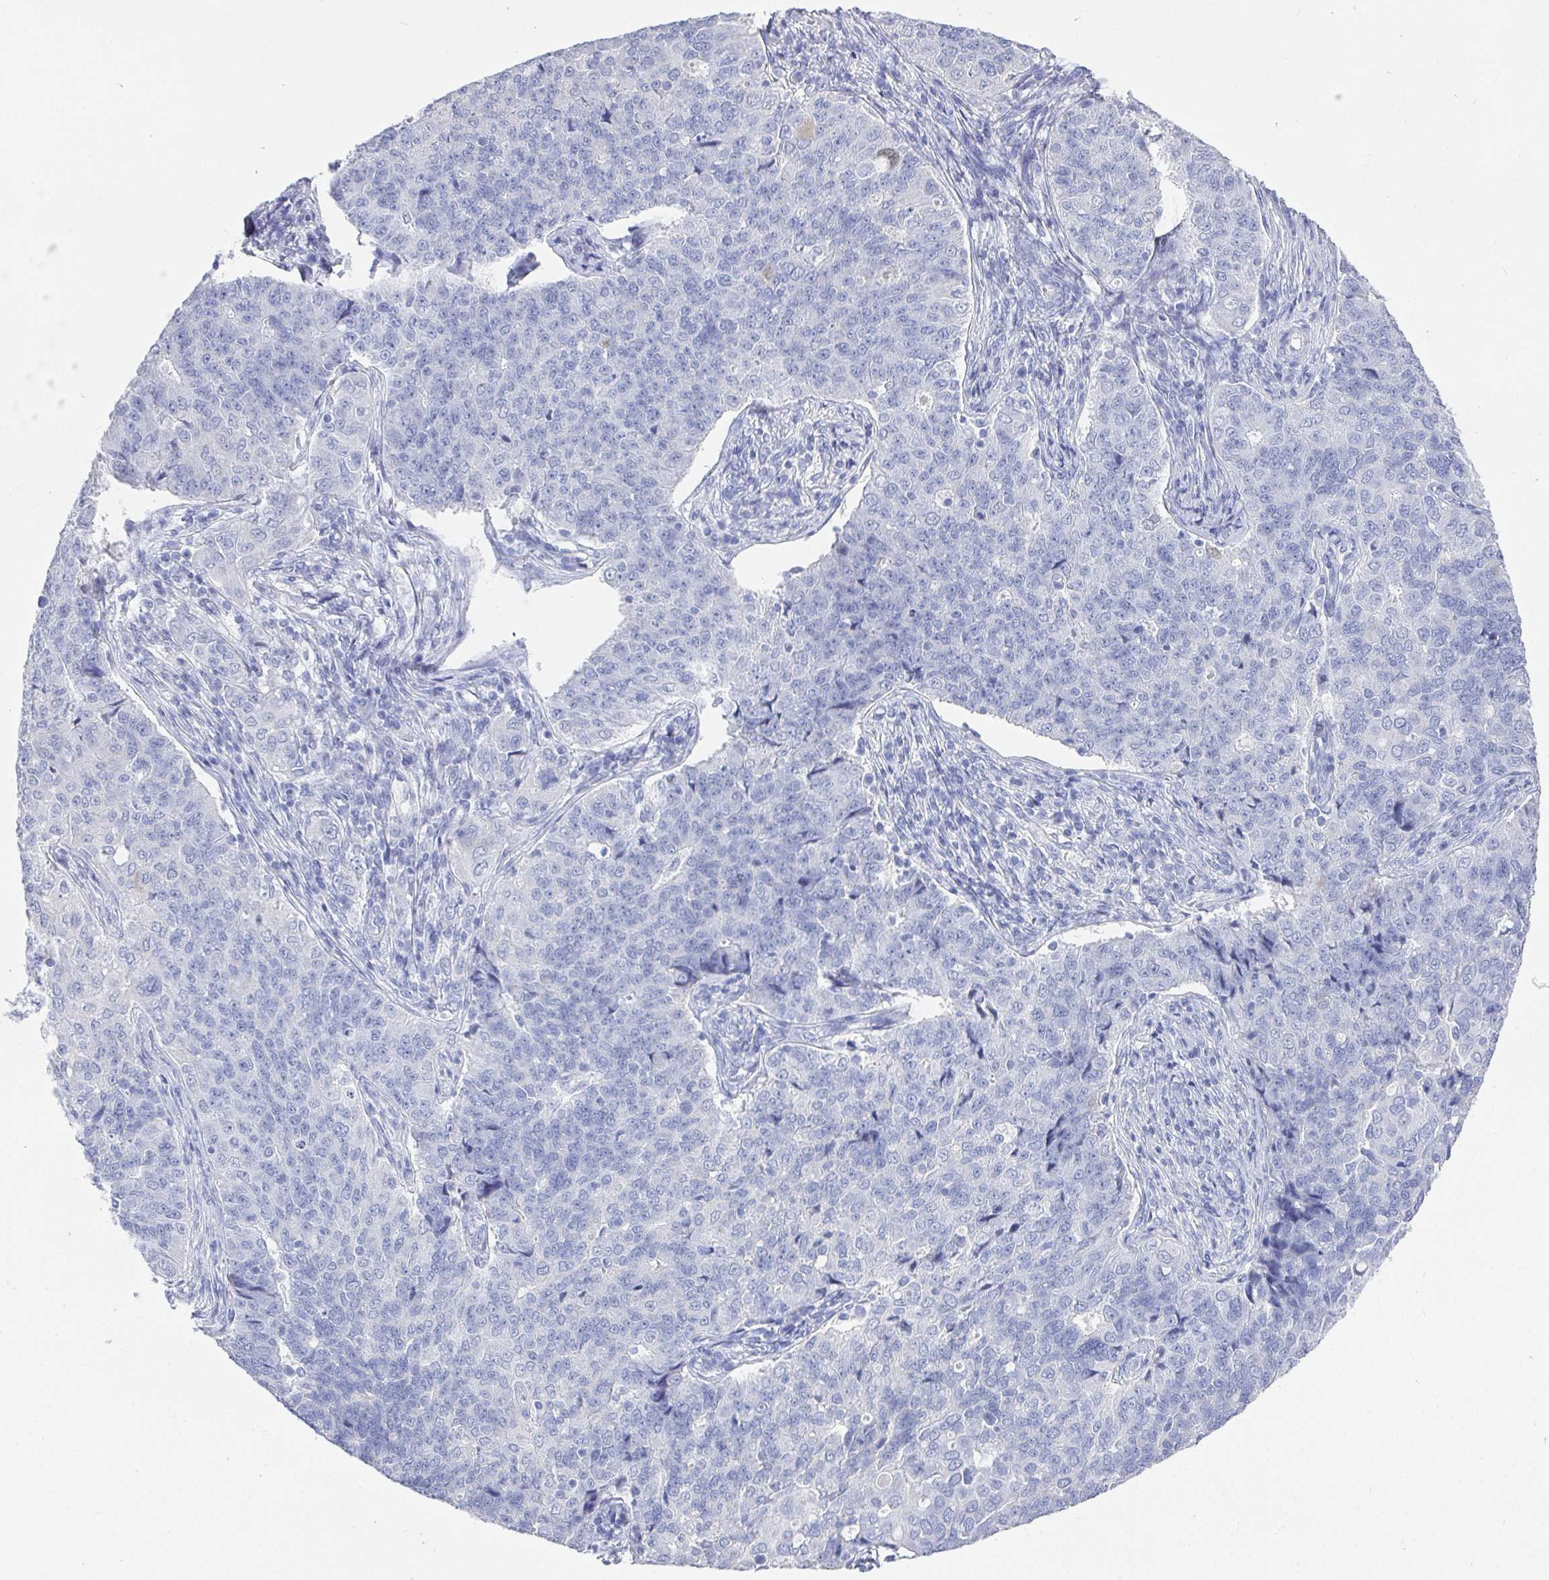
{"staining": {"intensity": "negative", "quantity": "none", "location": "none"}, "tissue": "endometrial cancer", "cell_type": "Tumor cells", "image_type": "cancer", "snomed": [{"axis": "morphology", "description": "Adenocarcinoma, NOS"}, {"axis": "topography", "description": "Endometrium"}], "caption": "Immunohistochemical staining of human endometrial cancer (adenocarcinoma) shows no significant positivity in tumor cells.", "gene": "GRIA1", "patient": {"sex": "female", "age": 43}}